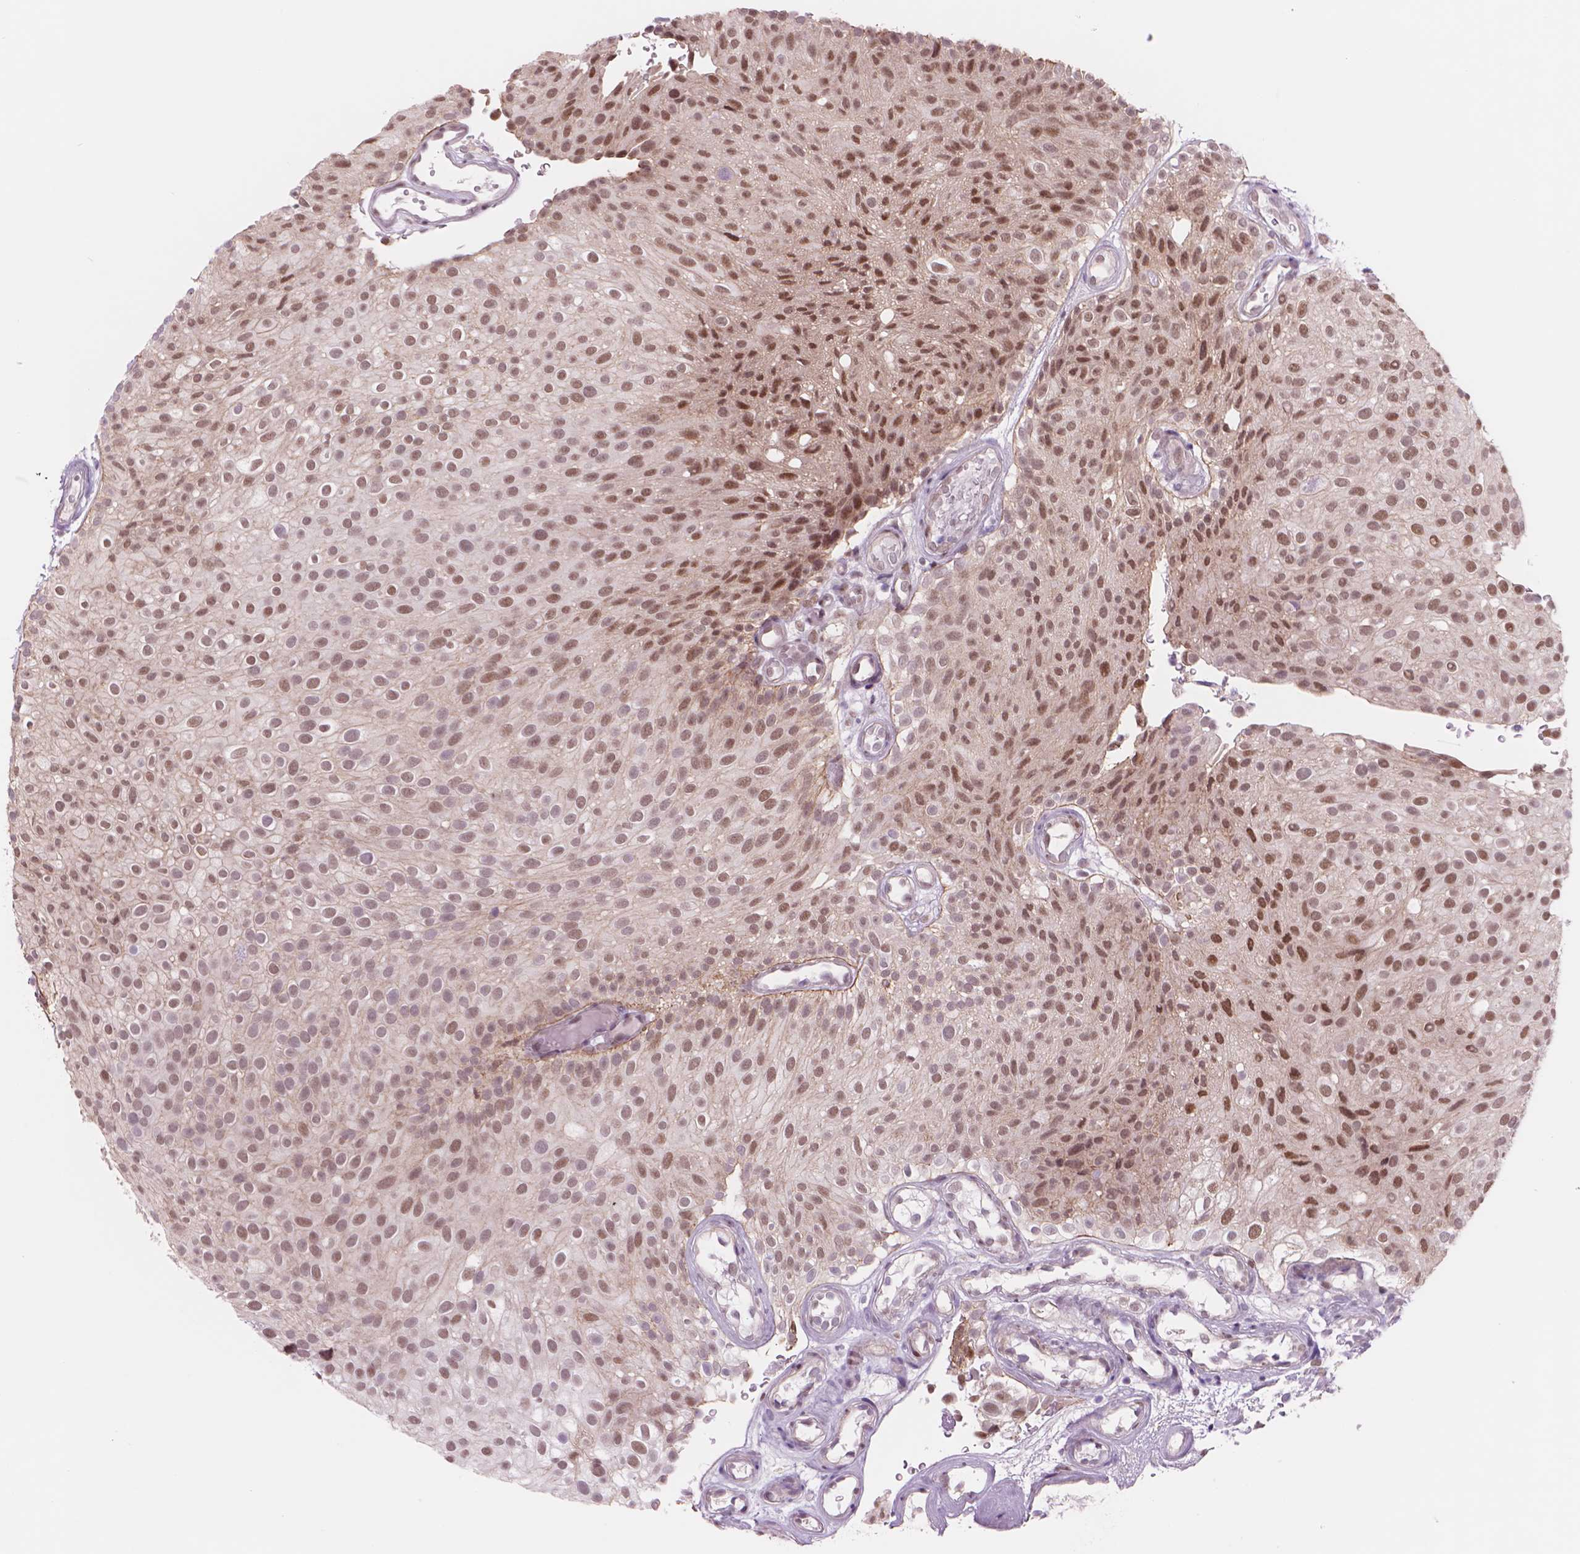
{"staining": {"intensity": "moderate", "quantity": "25%-75%", "location": "nuclear"}, "tissue": "urothelial cancer", "cell_type": "Tumor cells", "image_type": "cancer", "snomed": [{"axis": "morphology", "description": "Urothelial carcinoma, Low grade"}, {"axis": "topography", "description": "Urinary bladder"}], "caption": "Immunohistochemistry (IHC) image of neoplastic tissue: urothelial cancer stained using IHC displays medium levels of moderate protein expression localized specifically in the nuclear of tumor cells, appearing as a nuclear brown color.", "gene": "POLR3D", "patient": {"sex": "male", "age": 78}}